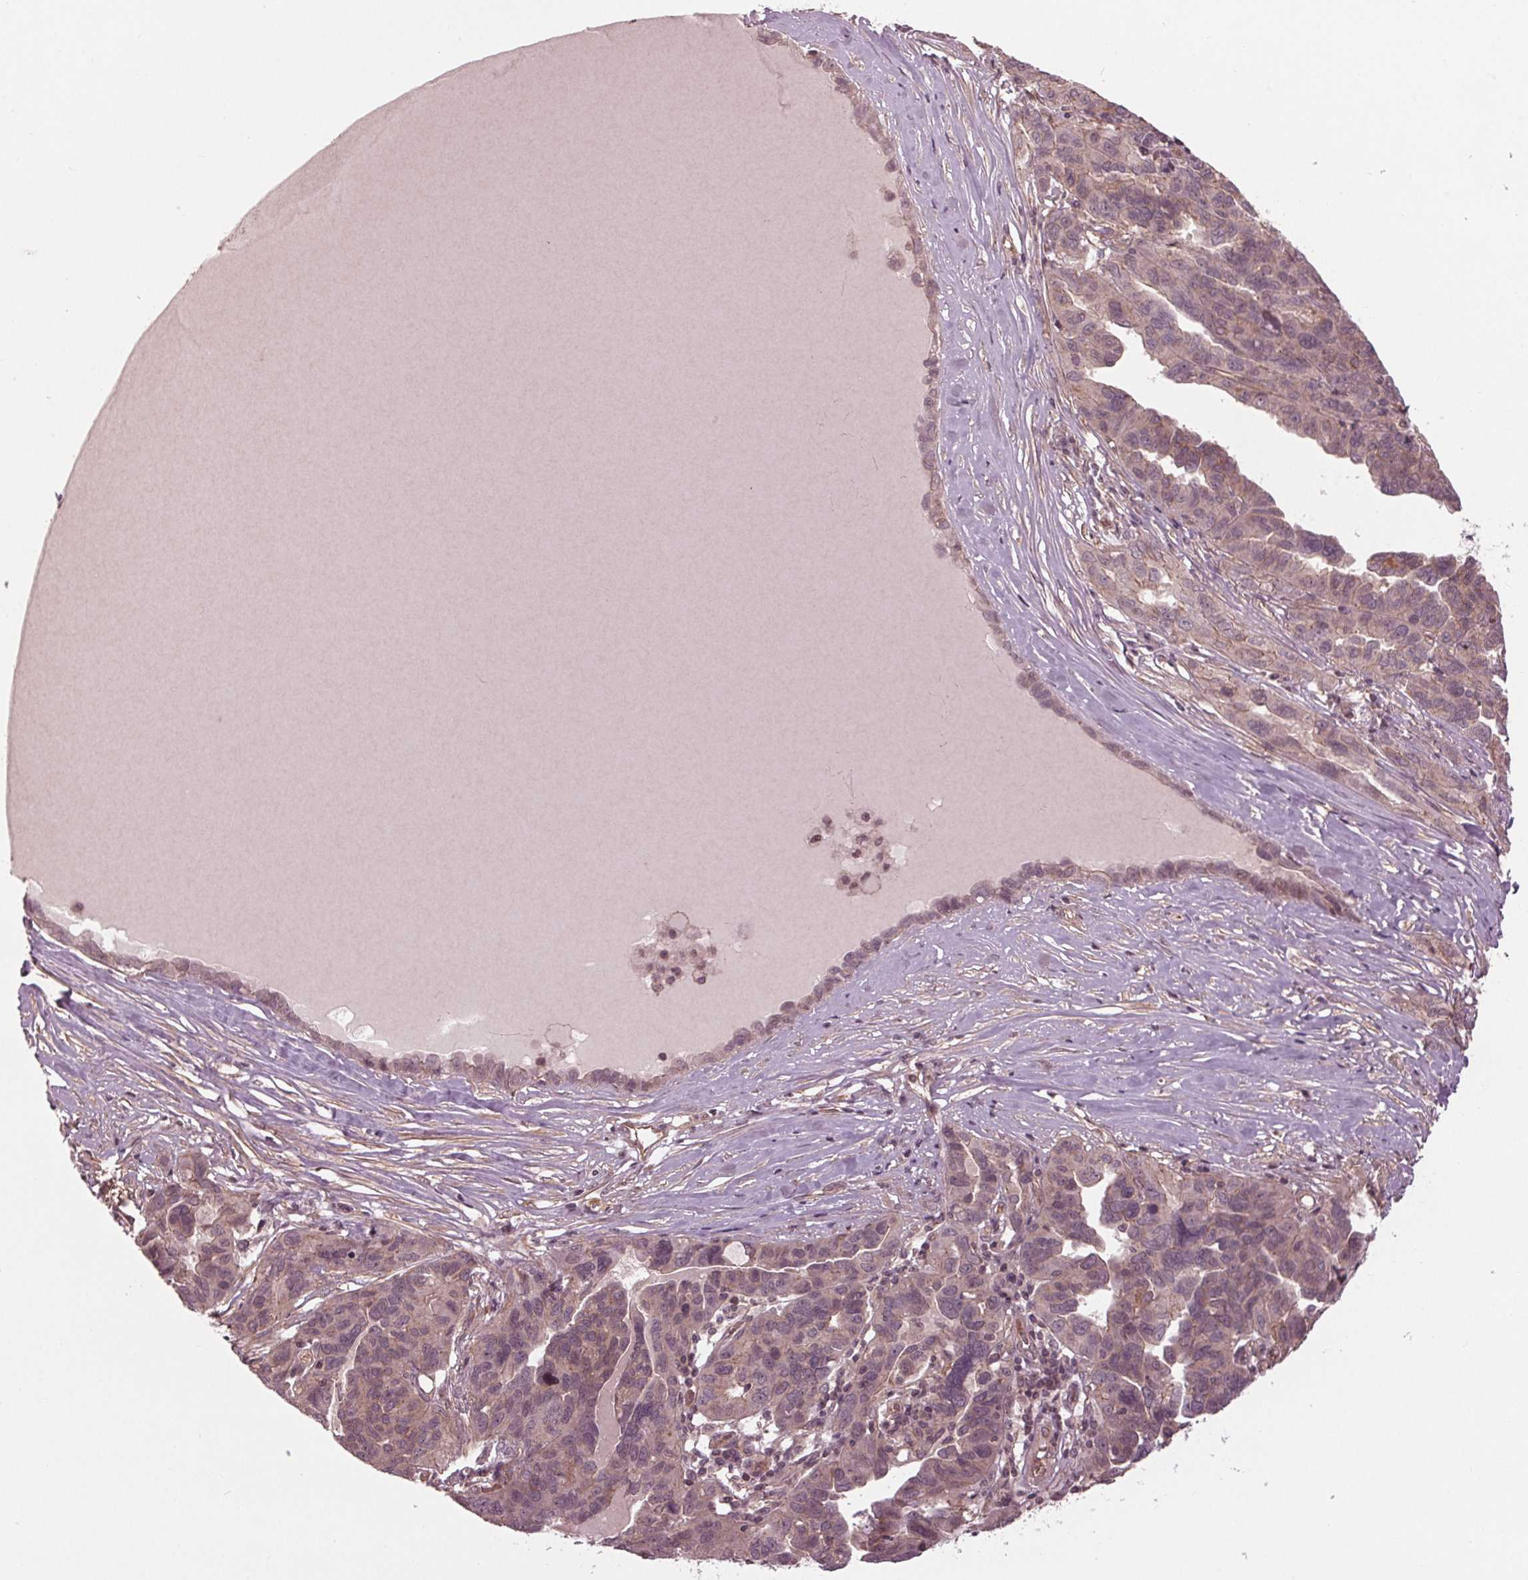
{"staining": {"intensity": "weak", "quantity": "<25%", "location": "cytoplasmic/membranous"}, "tissue": "ovarian cancer", "cell_type": "Tumor cells", "image_type": "cancer", "snomed": [{"axis": "morphology", "description": "Cystadenocarcinoma, serous, NOS"}, {"axis": "topography", "description": "Ovary"}], "caption": "DAB (3,3'-diaminobenzidine) immunohistochemical staining of human ovarian serous cystadenocarcinoma shows no significant expression in tumor cells. (Immunohistochemistry, brightfield microscopy, high magnification).", "gene": "BTBD1", "patient": {"sex": "female", "age": 64}}